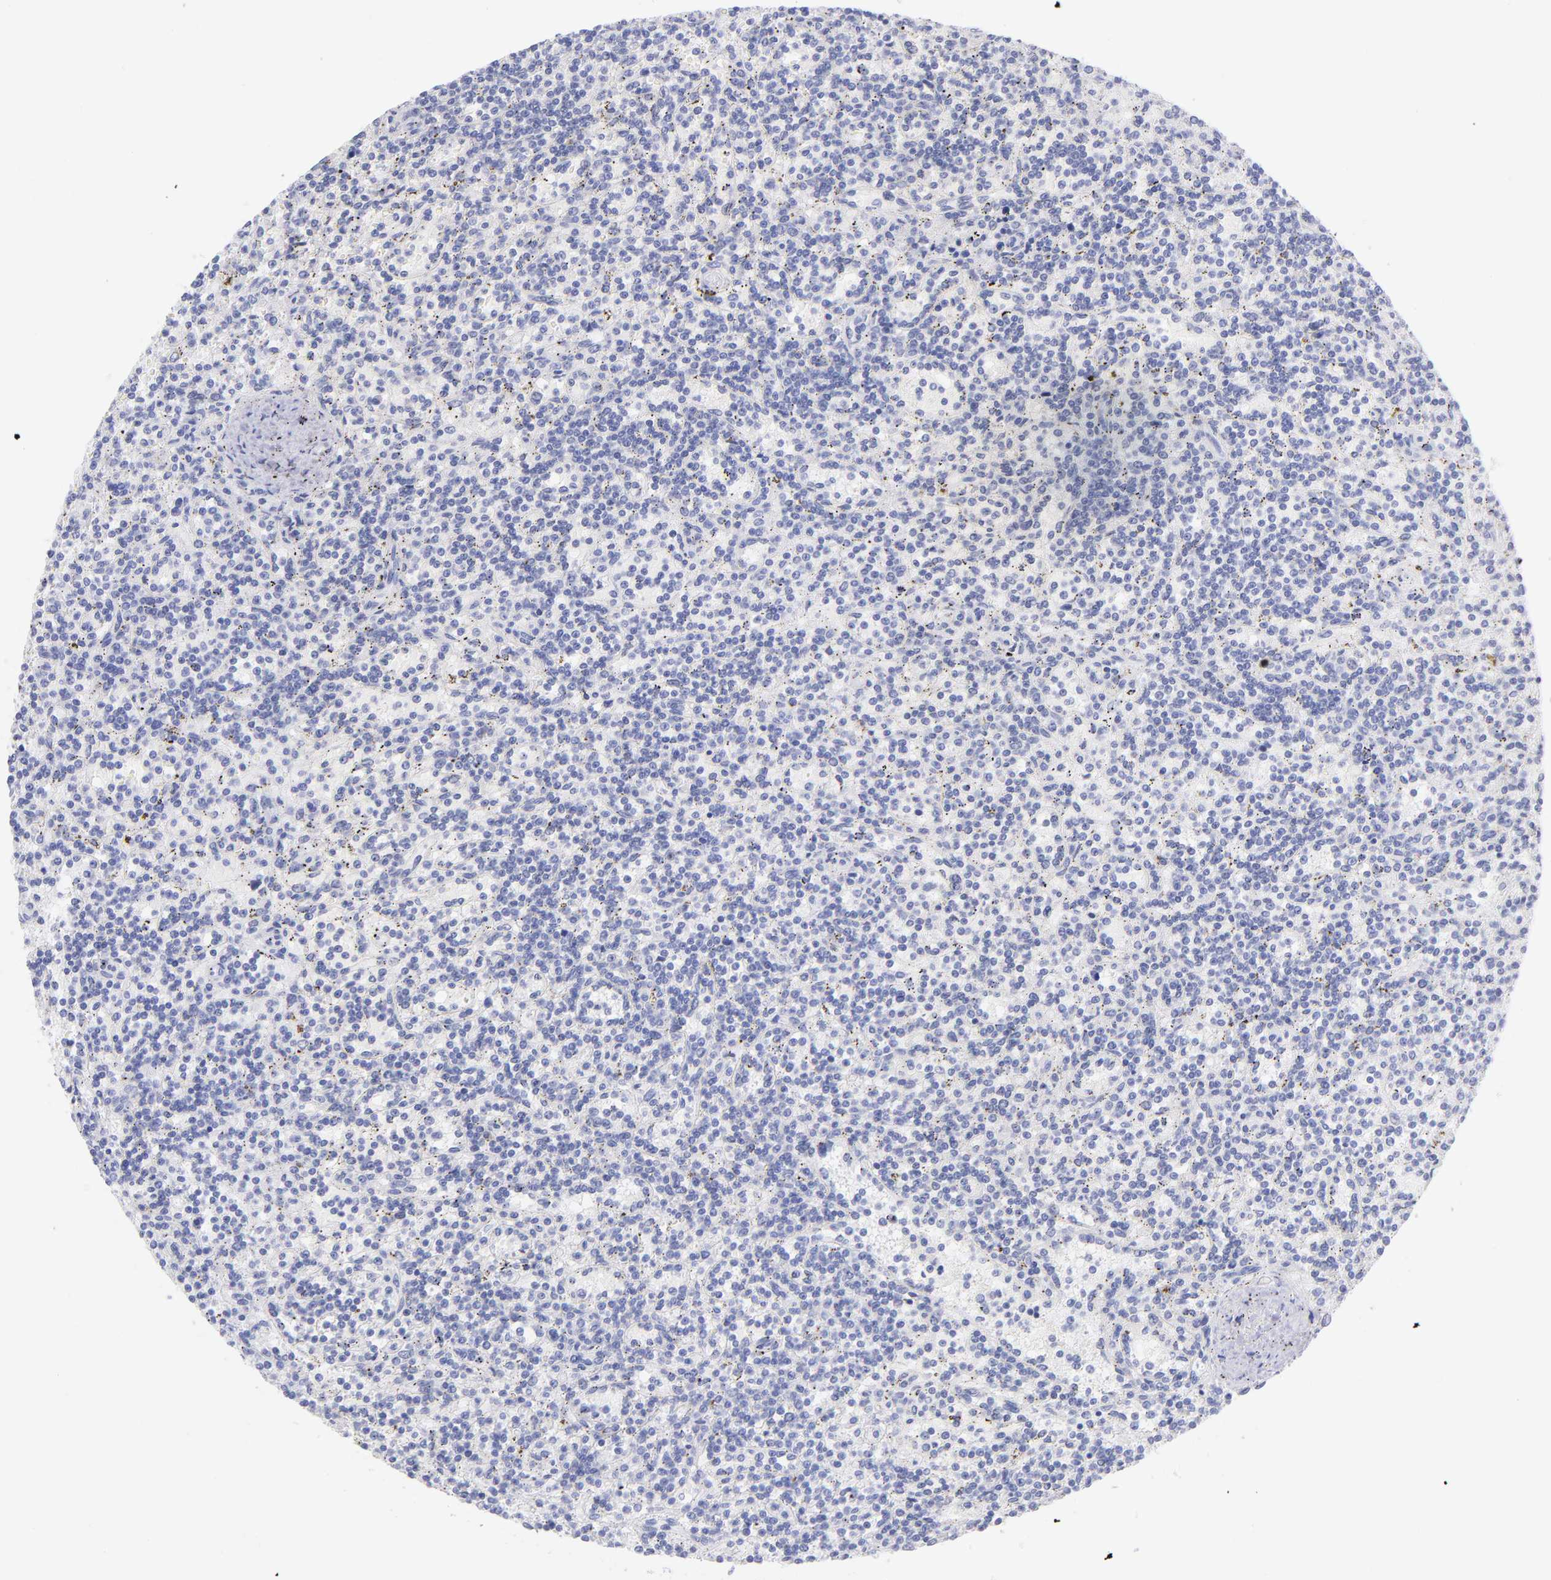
{"staining": {"intensity": "negative", "quantity": "none", "location": "none"}, "tissue": "lymphoma", "cell_type": "Tumor cells", "image_type": "cancer", "snomed": [{"axis": "morphology", "description": "Malignant lymphoma, non-Hodgkin's type, Low grade"}, {"axis": "topography", "description": "Spleen"}], "caption": "Immunohistochemistry (IHC) of human low-grade malignant lymphoma, non-Hodgkin's type exhibits no positivity in tumor cells. (DAB (3,3'-diaminobenzidine) immunohistochemistry with hematoxylin counter stain).", "gene": "SCGN", "patient": {"sex": "male", "age": 73}}